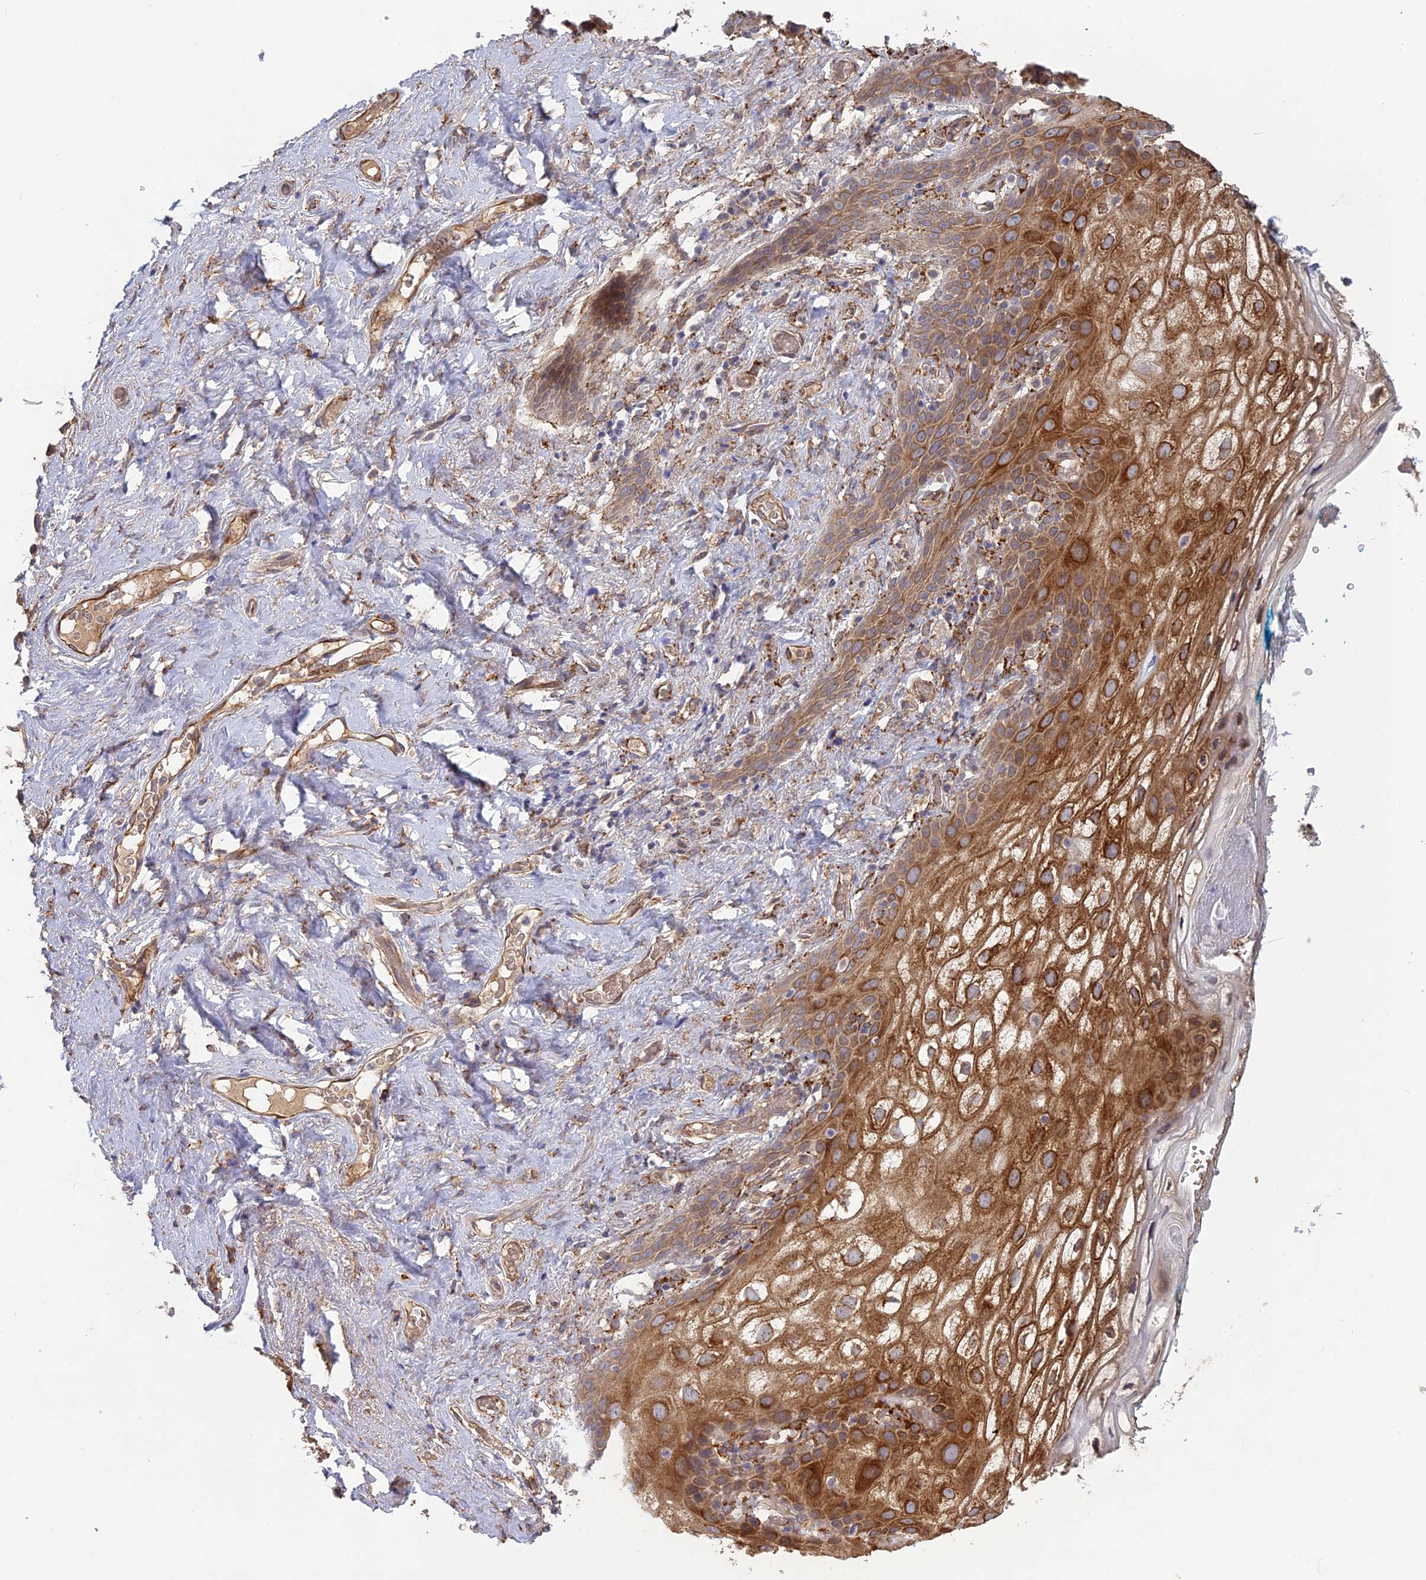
{"staining": {"intensity": "moderate", "quantity": ">75%", "location": "cytoplasmic/membranous"}, "tissue": "vagina", "cell_type": "Squamous epithelial cells", "image_type": "normal", "snomed": [{"axis": "morphology", "description": "Normal tissue, NOS"}, {"axis": "topography", "description": "Vagina"}], "caption": "Immunohistochemistry micrograph of benign vagina stained for a protein (brown), which exhibits medium levels of moderate cytoplasmic/membranous staining in approximately >75% of squamous epithelial cells.", "gene": "PPIC", "patient": {"sex": "female", "age": 68}}